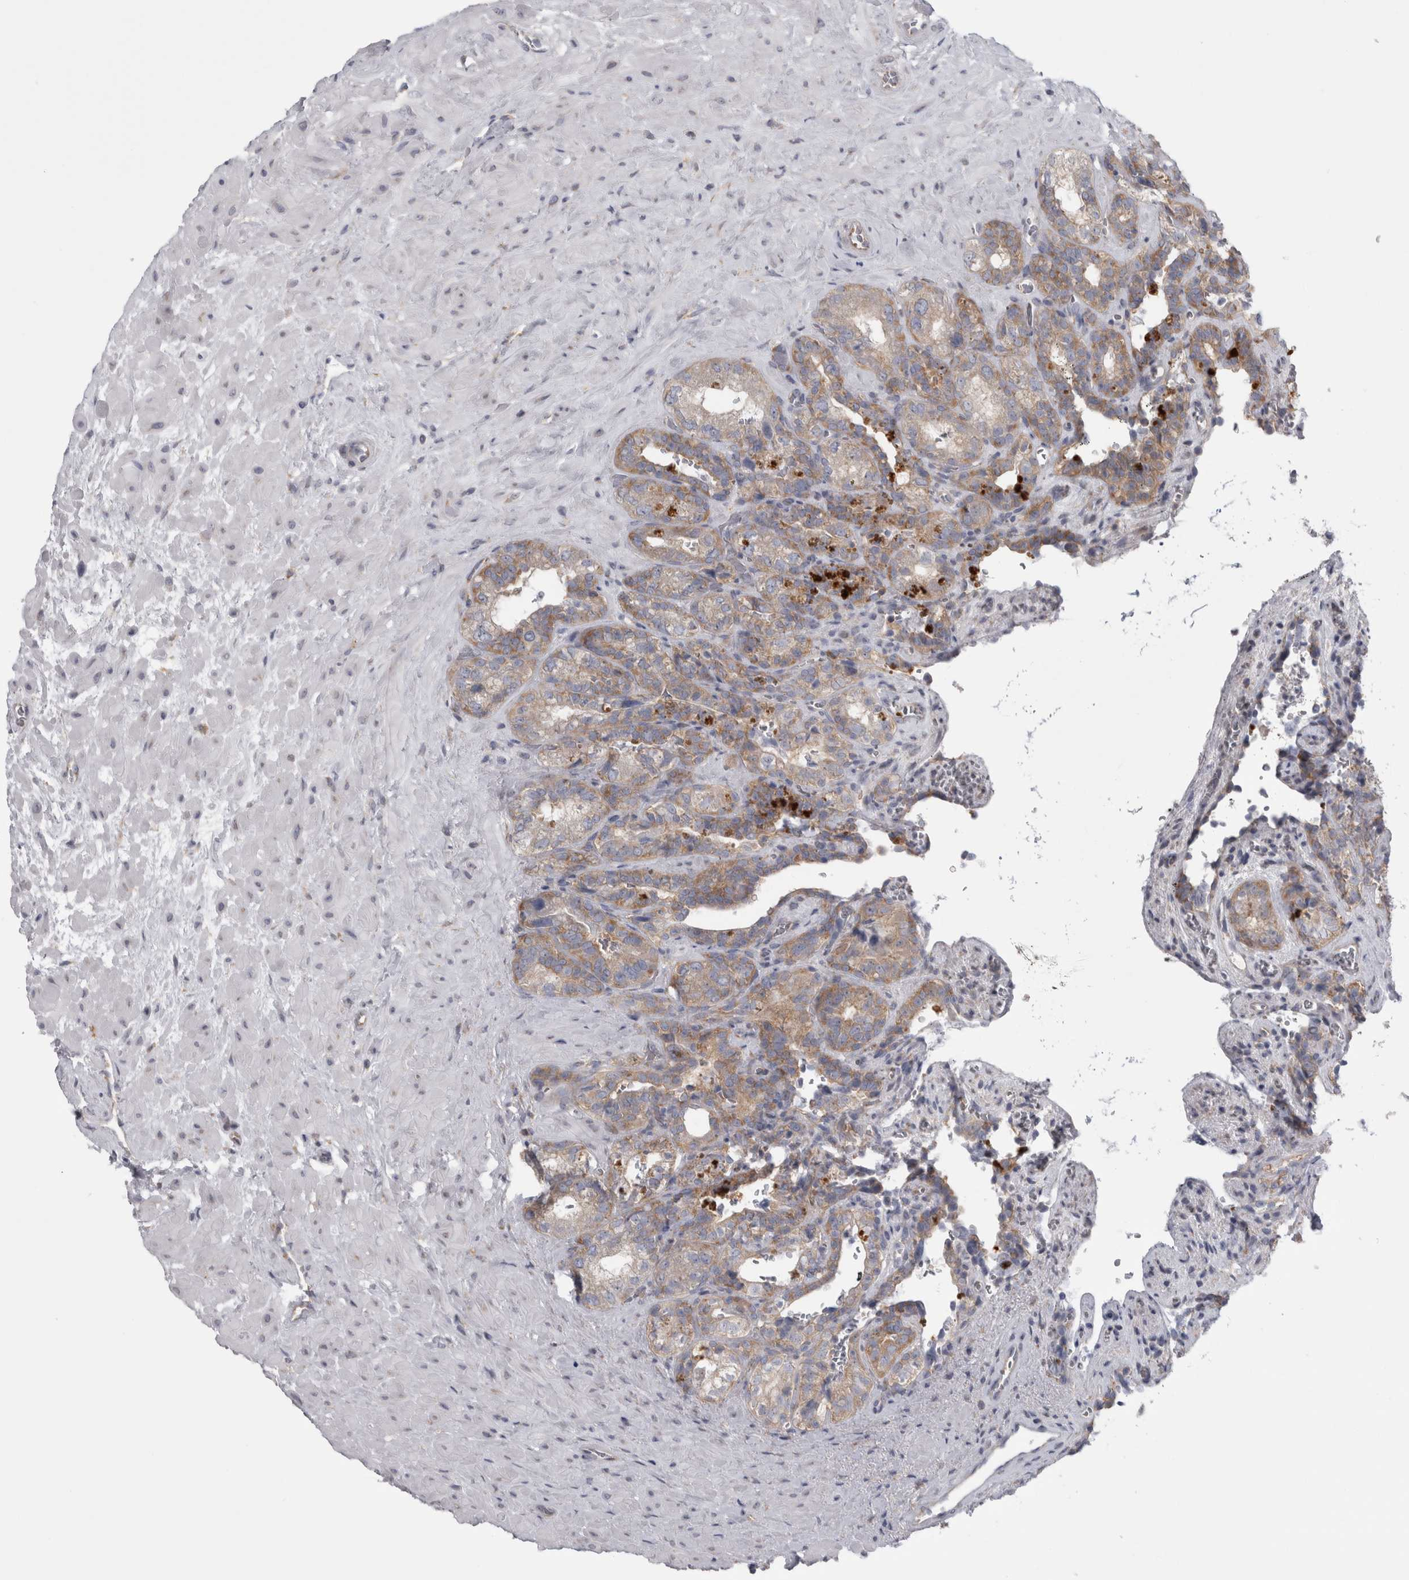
{"staining": {"intensity": "weak", "quantity": "25%-75%", "location": "cytoplasmic/membranous"}, "tissue": "seminal vesicle", "cell_type": "Glandular cells", "image_type": "normal", "snomed": [{"axis": "morphology", "description": "Normal tissue, NOS"}, {"axis": "topography", "description": "Prostate"}, {"axis": "topography", "description": "Seminal veicle"}], "caption": "Brown immunohistochemical staining in normal human seminal vesicle demonstrates weak cytoplasmic/membranous staining in about 25%-75% of glandular cells. Using DAB (3,3'-diaminobenzidine) (brown) and hematoxylin (blue) stains, captured at high magnification using brightfield microscopy.", "gene": "PRRC2C", "patient": {"sex": "male", "age": 67}}